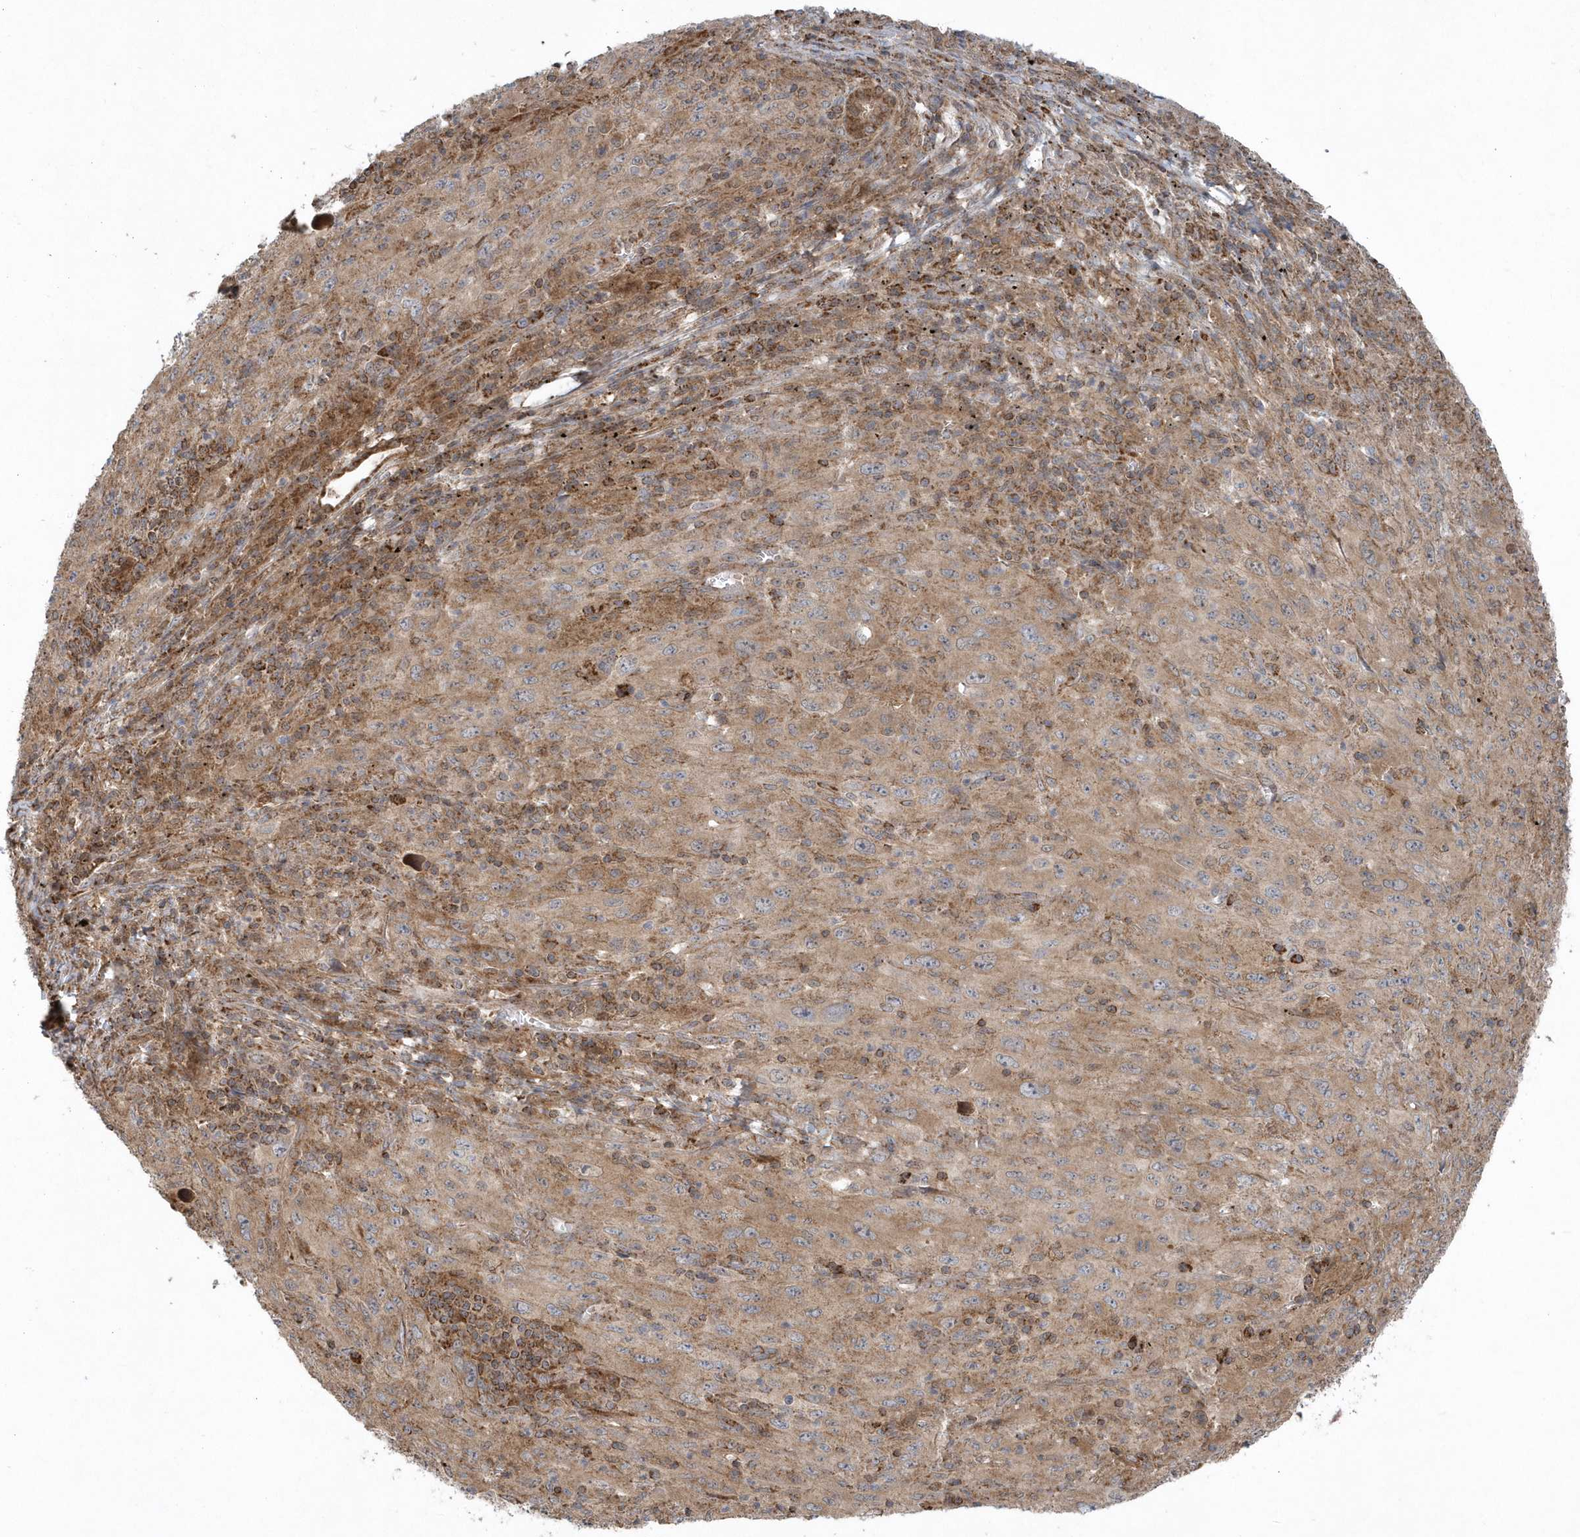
{"staining": {"intensity": "moderate", "quantity": ">75%", "location": "cytoplasmic/membranous"}, "tissue": "melanoma", "cell_type": "Tumor cells", "image_type": "cancer", "snomed": [{"axis": "morphology", "description": "Malignant melanoma, Metastatic site"}, {"axis": "topography", "description": "Skin"}], "caption": "A medium amount of moderate cytoplasmic/membranous expression is identified in approximately >75% of tumor cells in malignant melanoma (metastatic site) tissue.", "gene": "PPP1R7", "patient": {"sex": "female", "age": 56}}